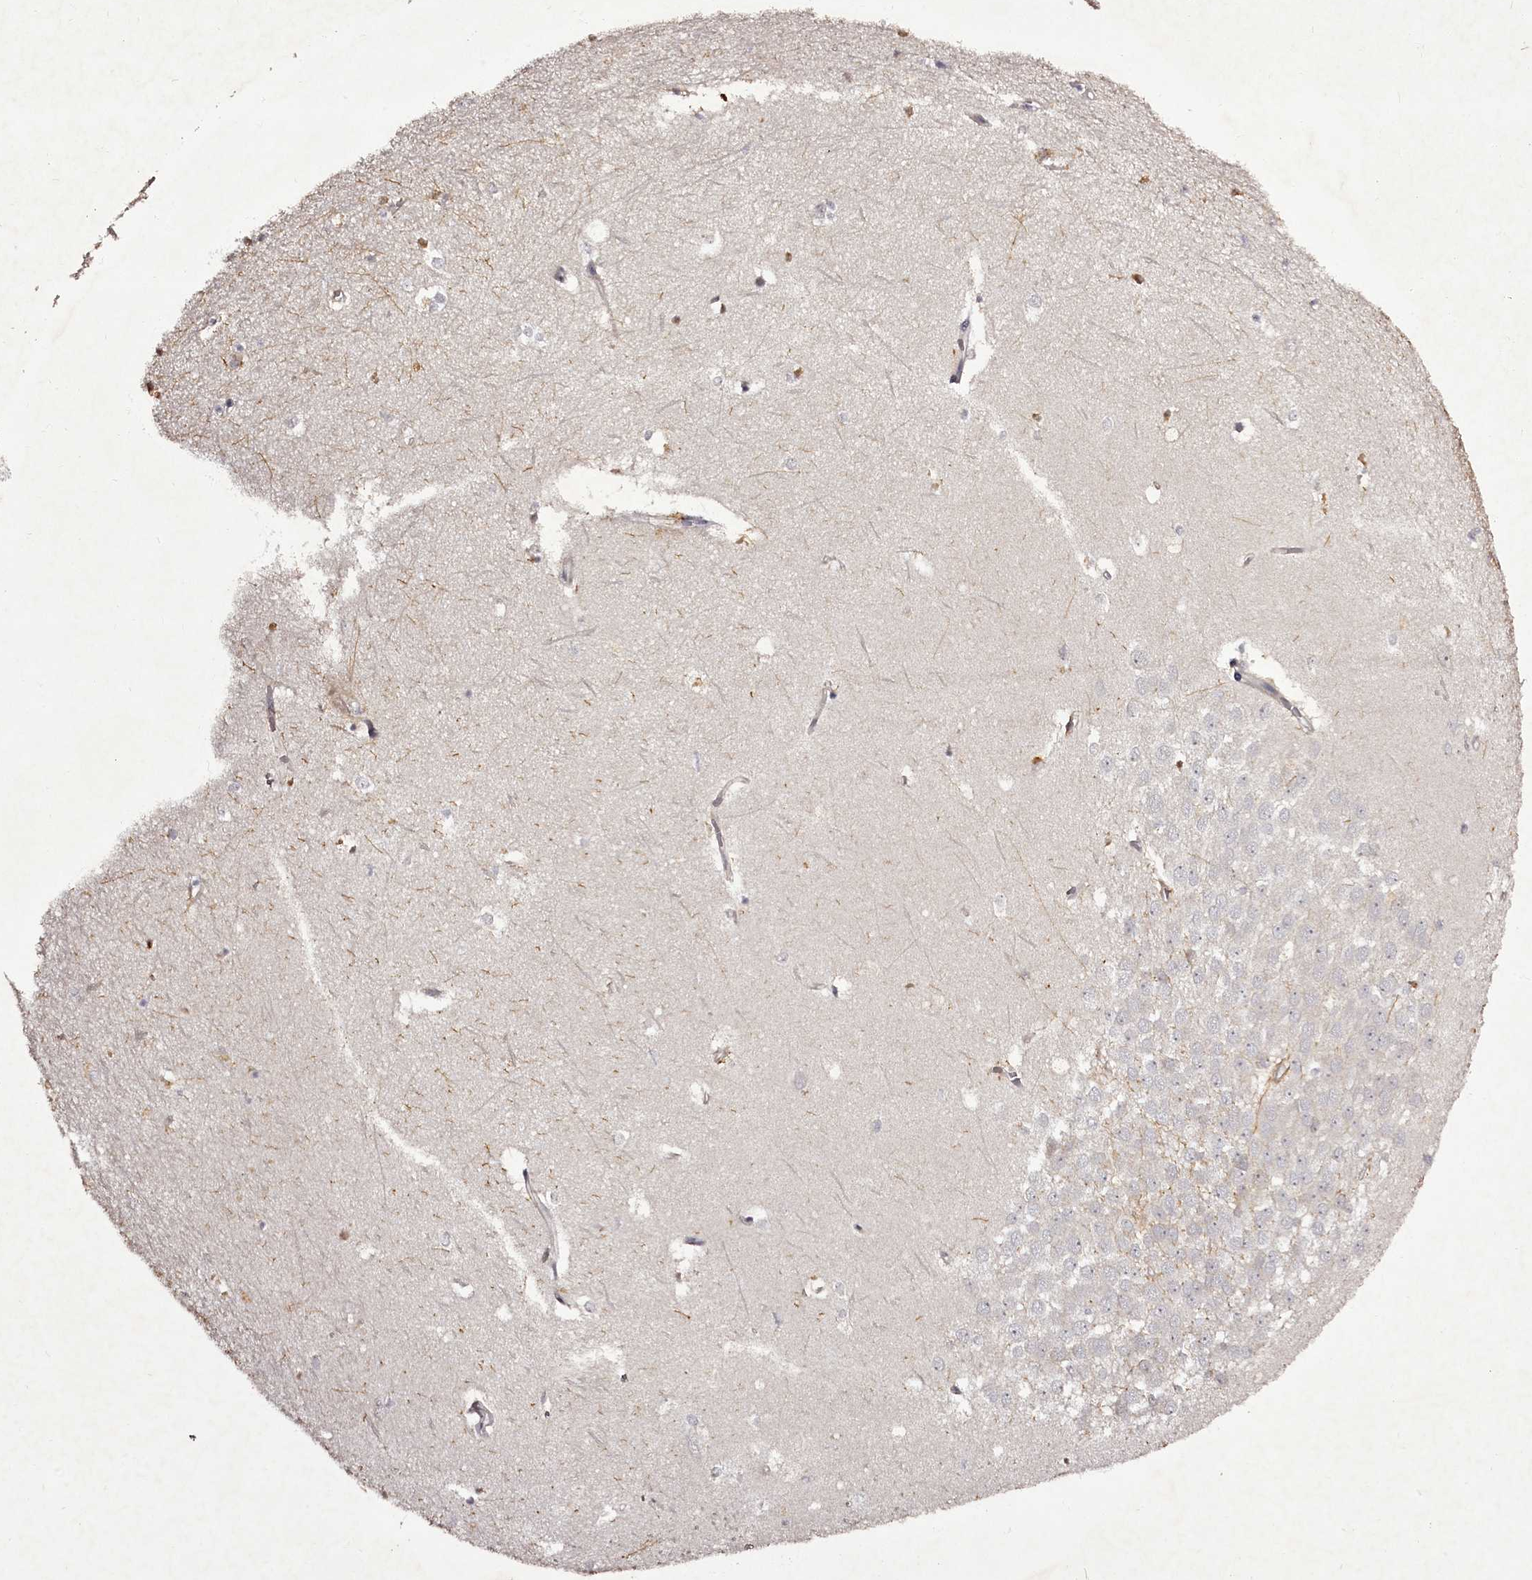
{"staining": {"intensity": "negative", "quantity": "none", "location": "none"}, "tissue": "hippocampus", "cell_type": "Glial cells", "image_type": "normal", "snomed": [{"axis": "morphology", "description": "Normal tissue, NOS"}, {"axis": "topography", "description": "Hippocampus"}], "caption": "The immunohistochemistry histopathology image has no significant expression in glial cells of hippocampus.", "gene": "RBMXL2", "patient": {"sex": "female", "age": 64}}